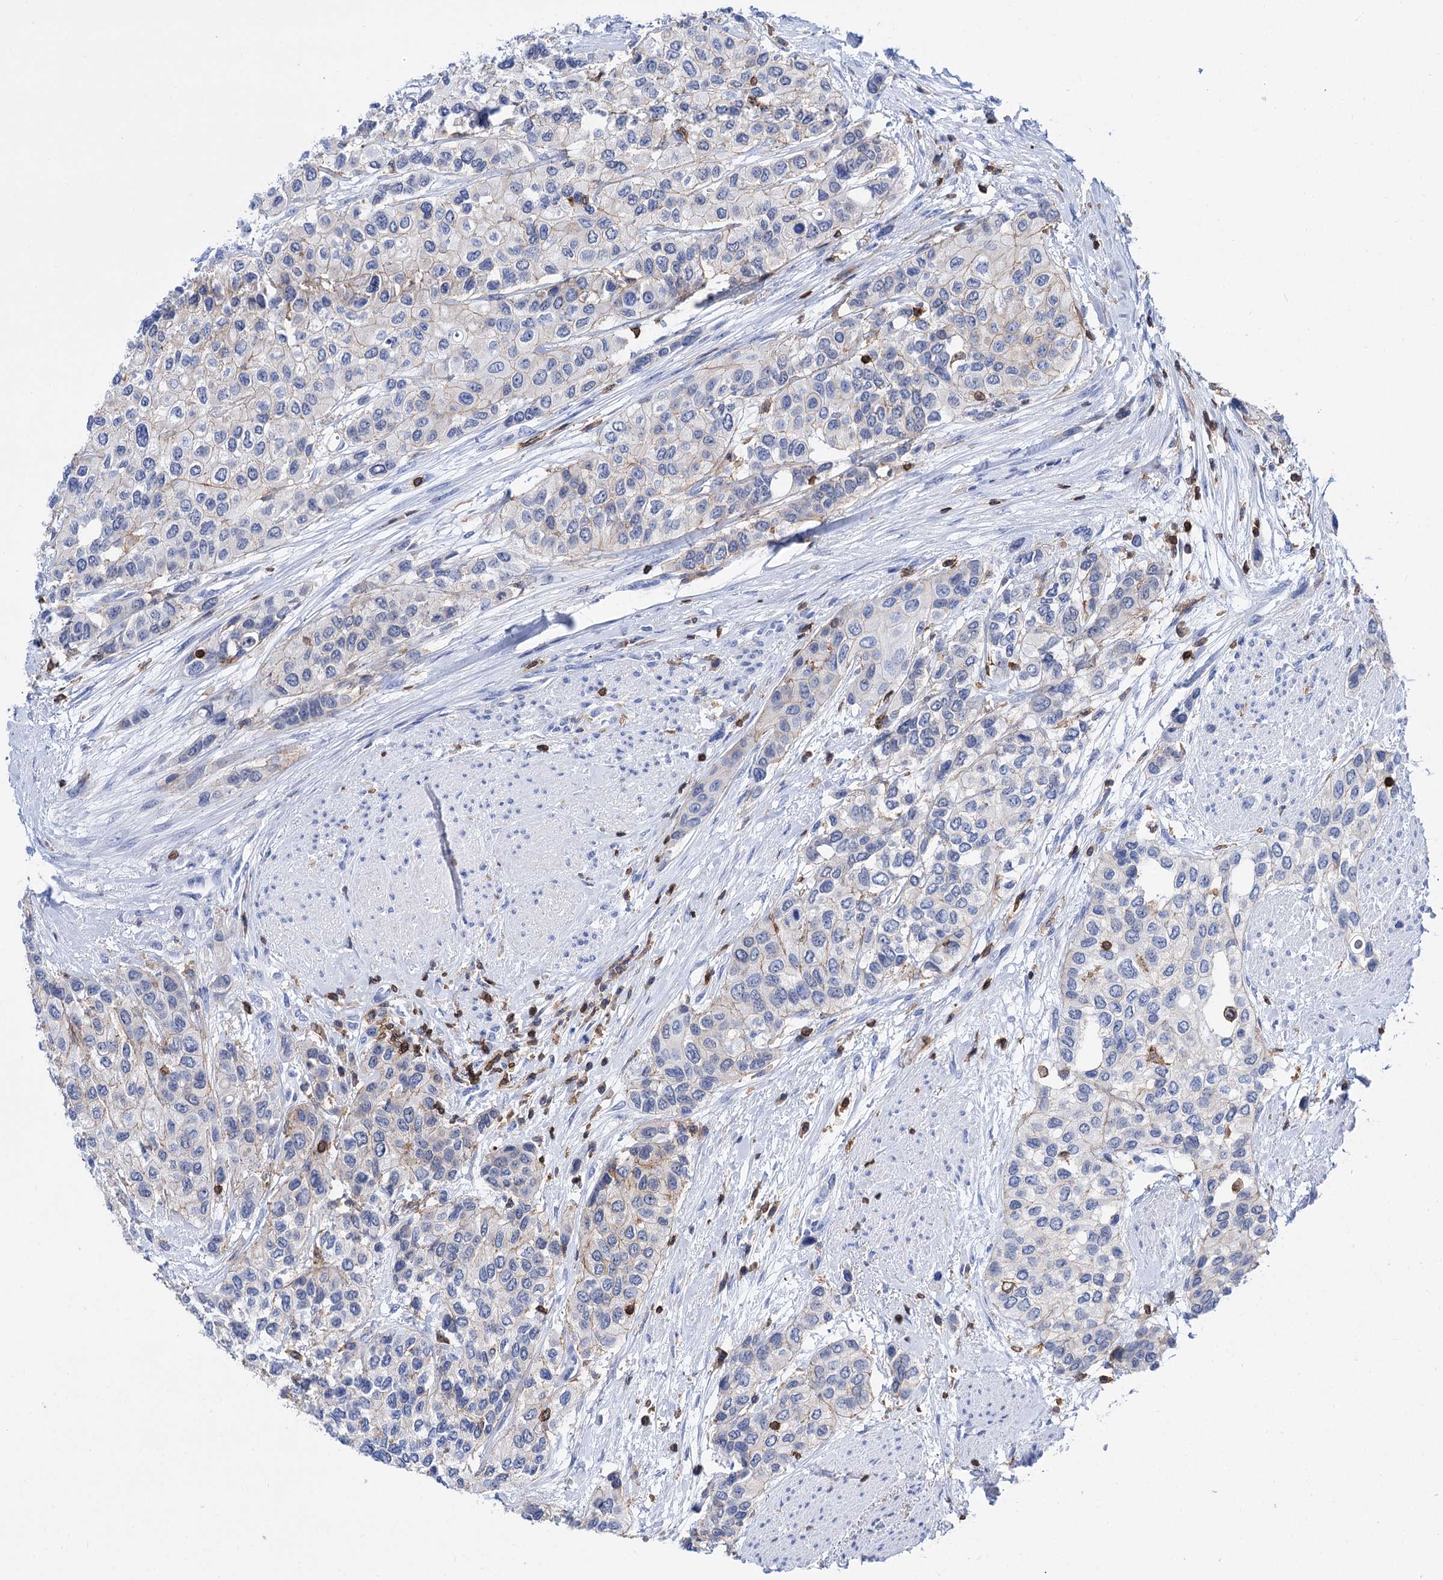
{"staining": {"intensity": "negative", "quantity": "none", "location": "none"}, "tissue": "urothelial cancer", "cell_type": "Tumor cells", "image_type": "cancer", "snomed": [{"axis": "morphology", "description": "Normal tissue, NOS"}, {"axis": "morphology", "description": "Urothelial carcinoma, High grade"}, {"axis": "topography", "description": "Vascular tissue"}, {"axis": "topography", "description": "Urinary bladder"}], "caption": "This is an IHC histopathology image of human urothelial cancer. There is no staining in tumor cells.", "gene": "DEF6", "patient": {"sex": "female", "age": 56}}